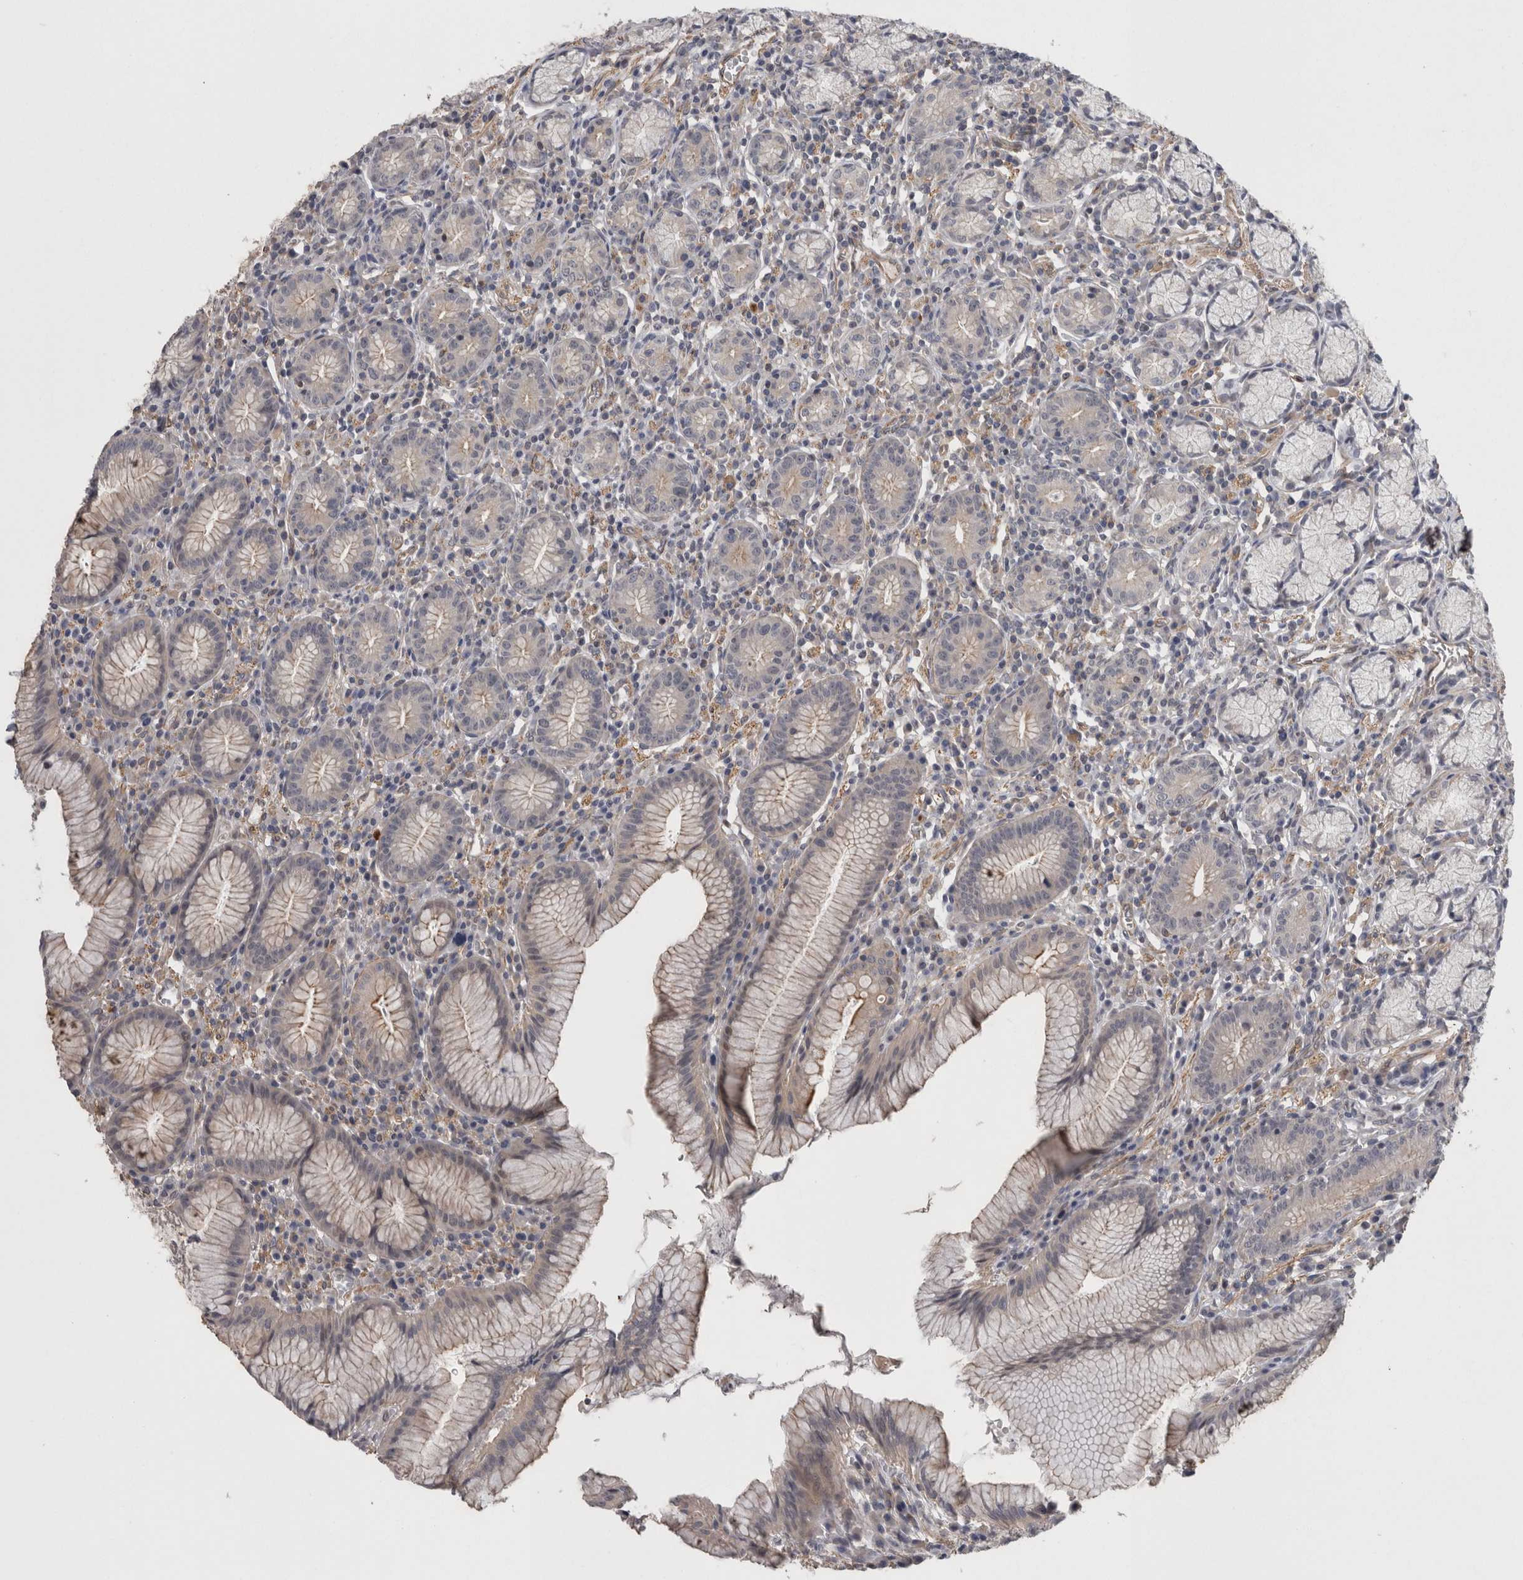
{"staining": {"intensity": "negative", "quantity": "none", "location": "none"}, "tissue": "stomach", "cell_type": "Glandular cells", "image_type": "normal", "snomed": [{"axis": "morphology", "description": "Normal tissue, NOS"}, {"axis": "topography", "description": "Stomach"}], "caption": "The image displays no significant staining in glandular cells of stomach.", "gene": "RMDN1", "patient": {"sex": "male", "age": 55}}